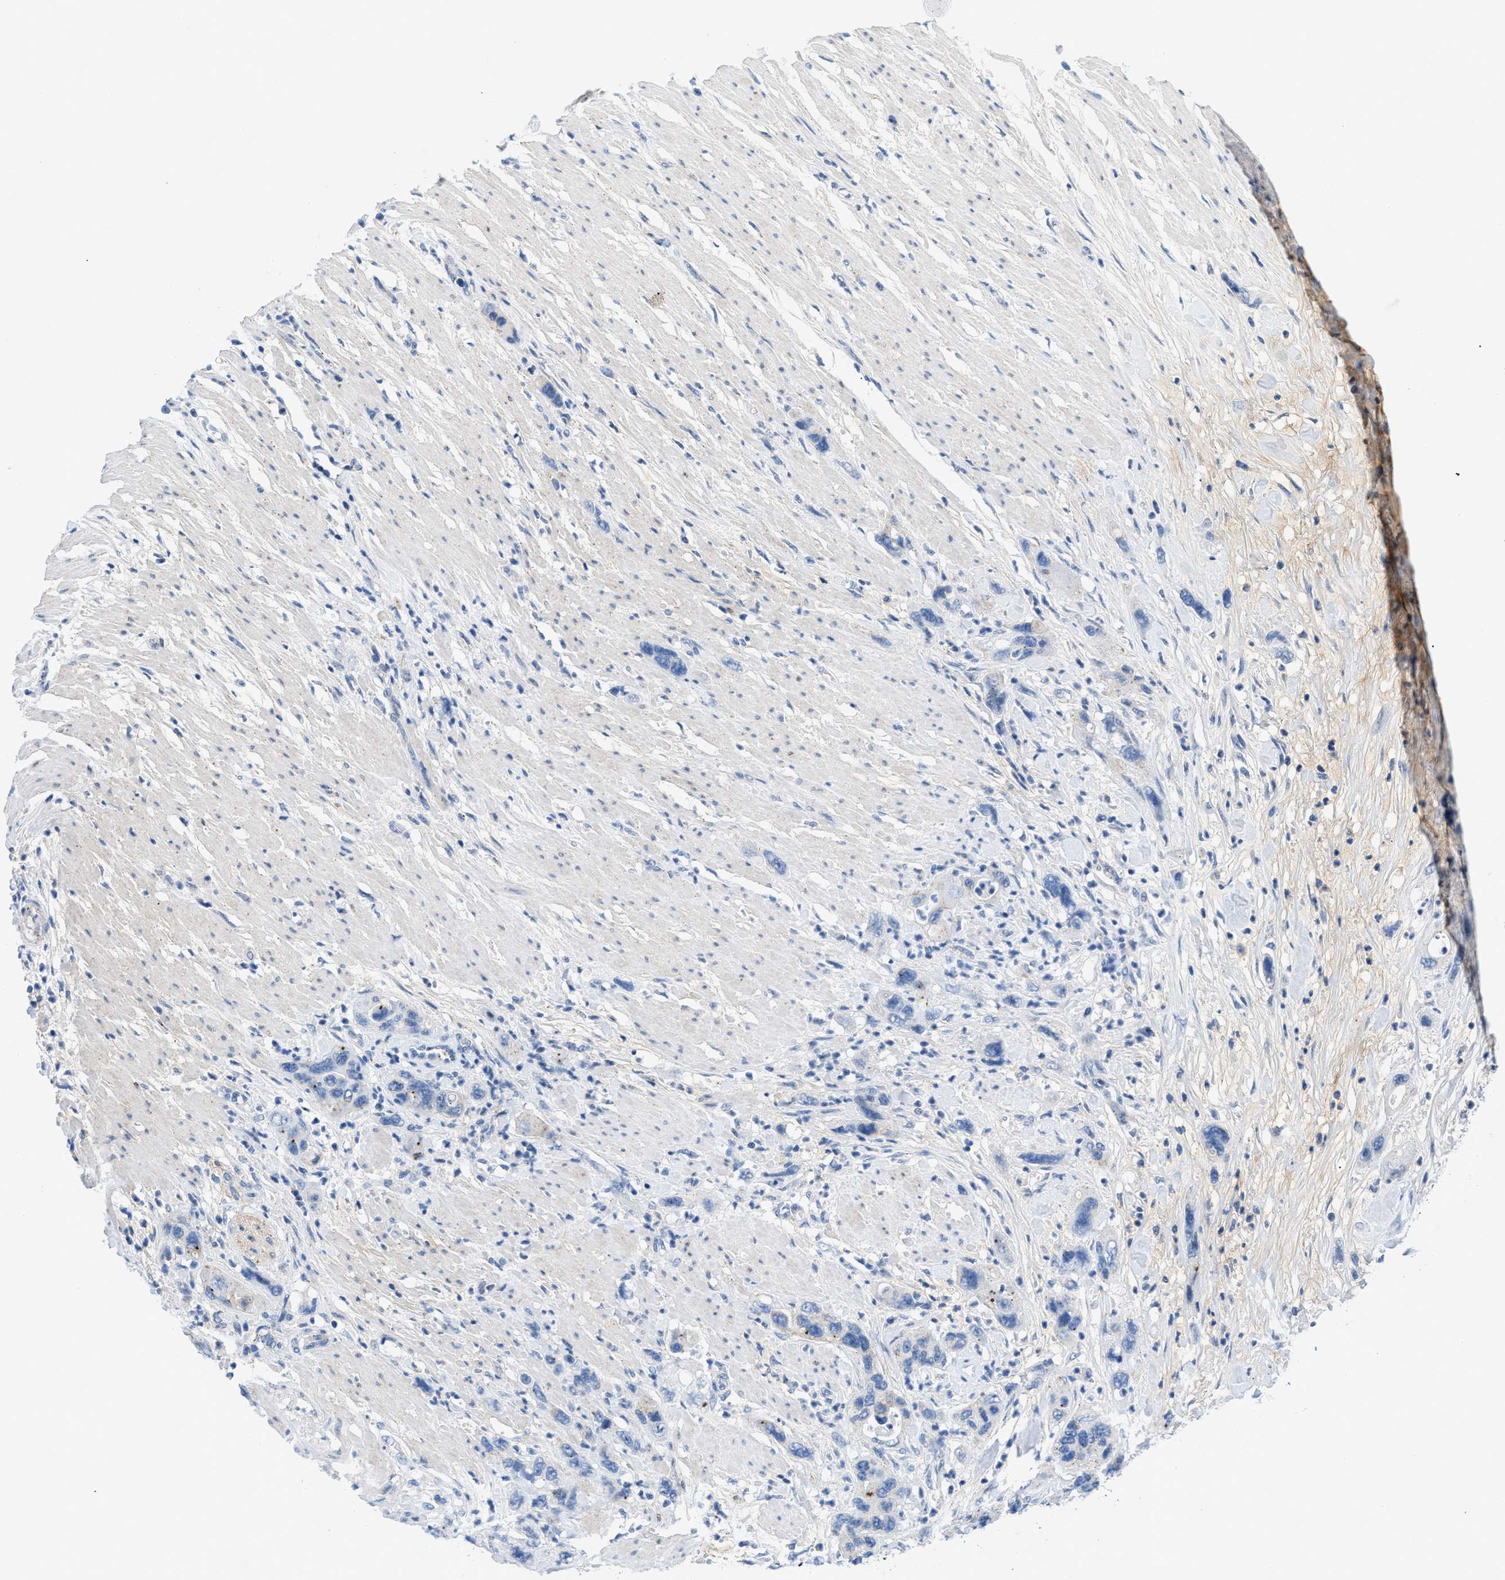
{"staining": {"intensity": "weak", "quantity": "<25%", "location": "cytoplasmic/membranous"}, "tissue": "pancreatic cancer", "cell_type": "Tumor cells", "image_type": "cancer", "snomed": [{"axis": "morphology", "description": "Normal tissue, NOS"}, {"axis": "morphology", "description": "Adenocarcinoma, NOS"}, {"axis": "topography", "description": "Pancreas"}], "caption": "Immunohistochemistry of human pancreatic adenocarcinoma exhibits no expression in tumor cells. The staining is performed using DAB brown chromogen with nuclei counter-stained in using hematoxylin.", "gene": "FDCSP", "patient": {"sex": "female", "age": 71}}